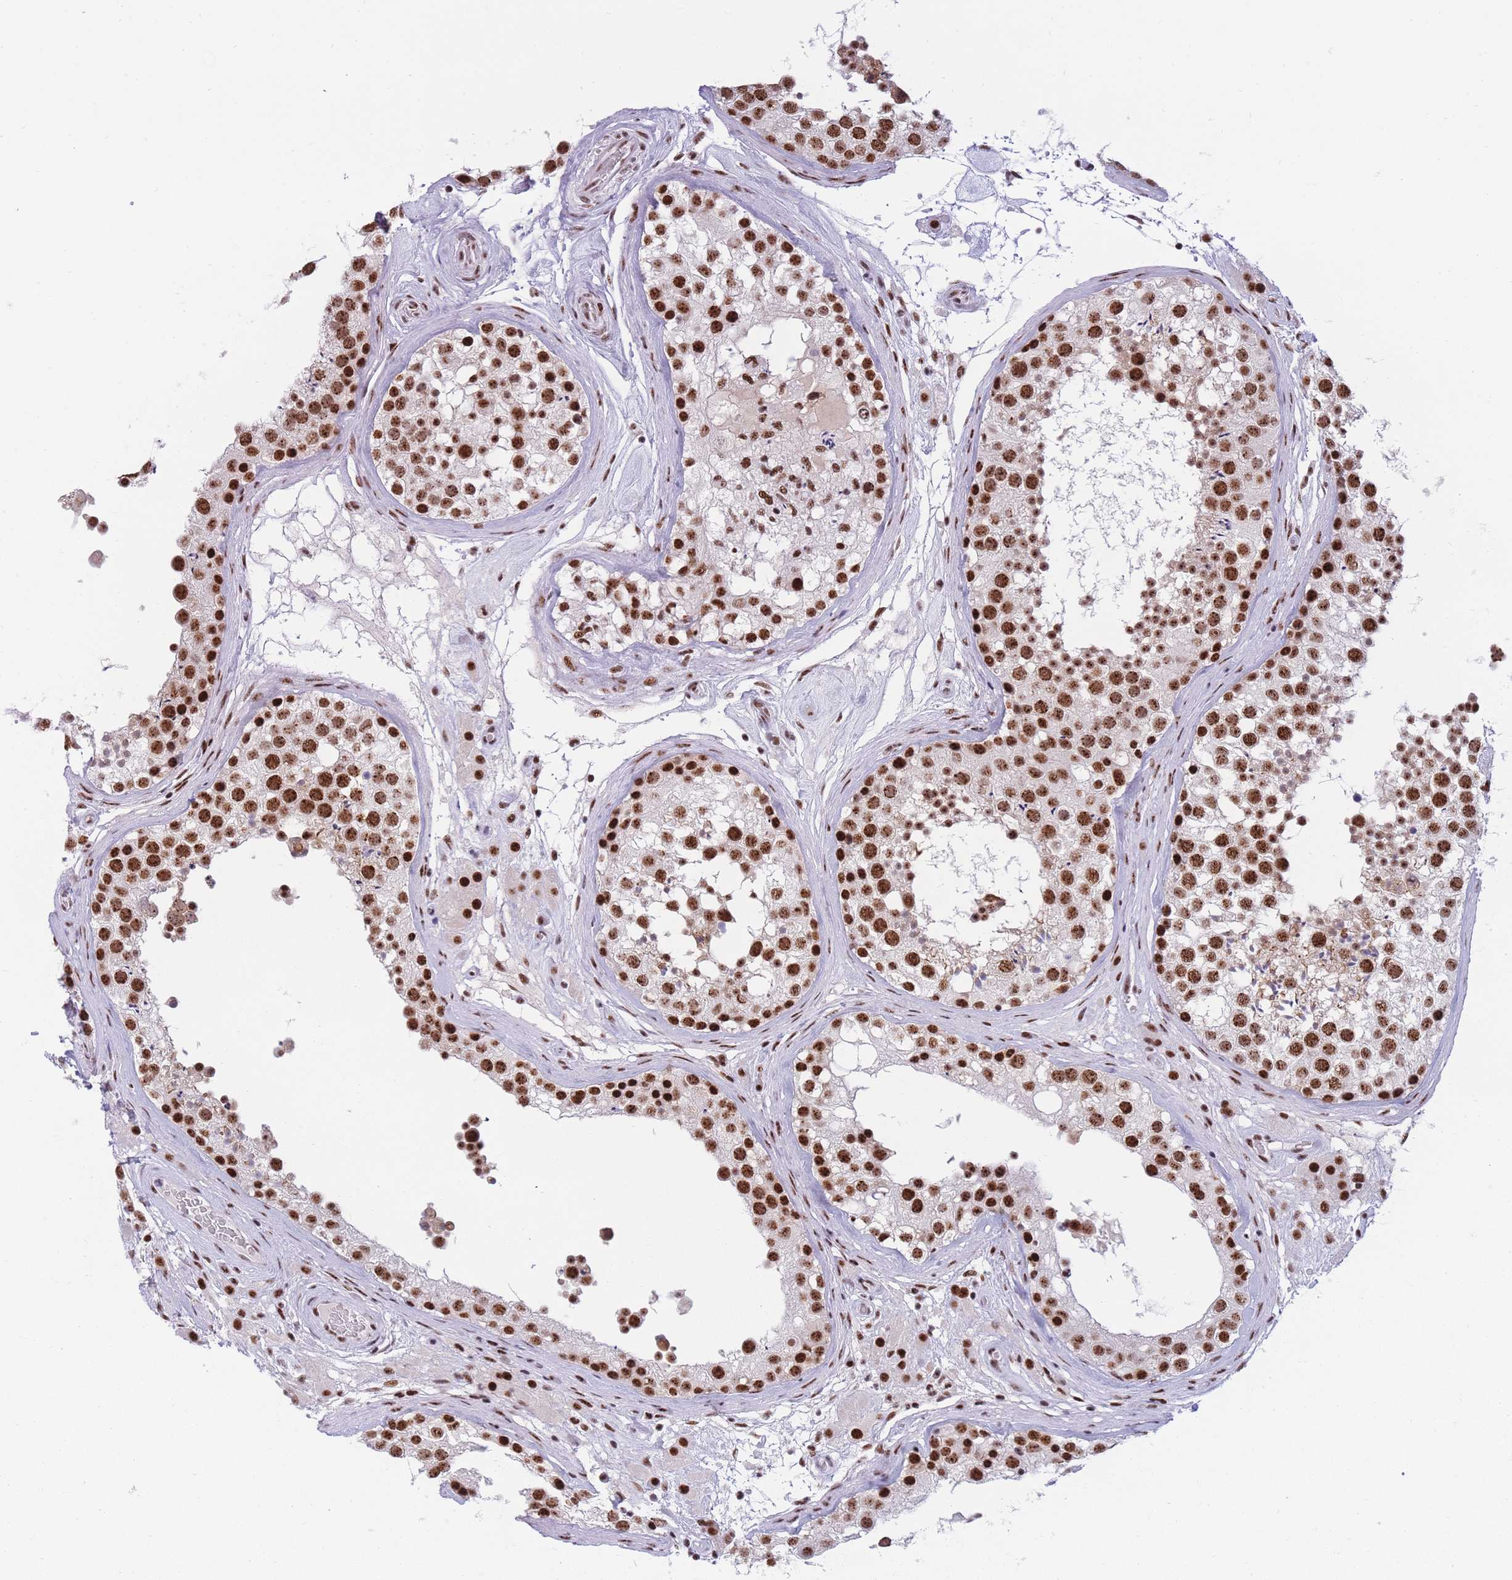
{"staining": {"intensity": "strong", "quantity": ">75%", "location": "nuclear"}, "tissue": "testis", "cell_type": "Cells in seminiferous ducts", "image_type": "normal", "snomed": [{"axis": "morphology", "description": "Normal tissue, NOS"}, {"axis": "topography", "description": "Testis"}], "caption": "Protein analysis of benign testis reveals strong nuclear expression in about >75% of cells in seminiferous ducts.", "gene": "TMEM35B", "patient": {"sex": "male", "age": 46}}